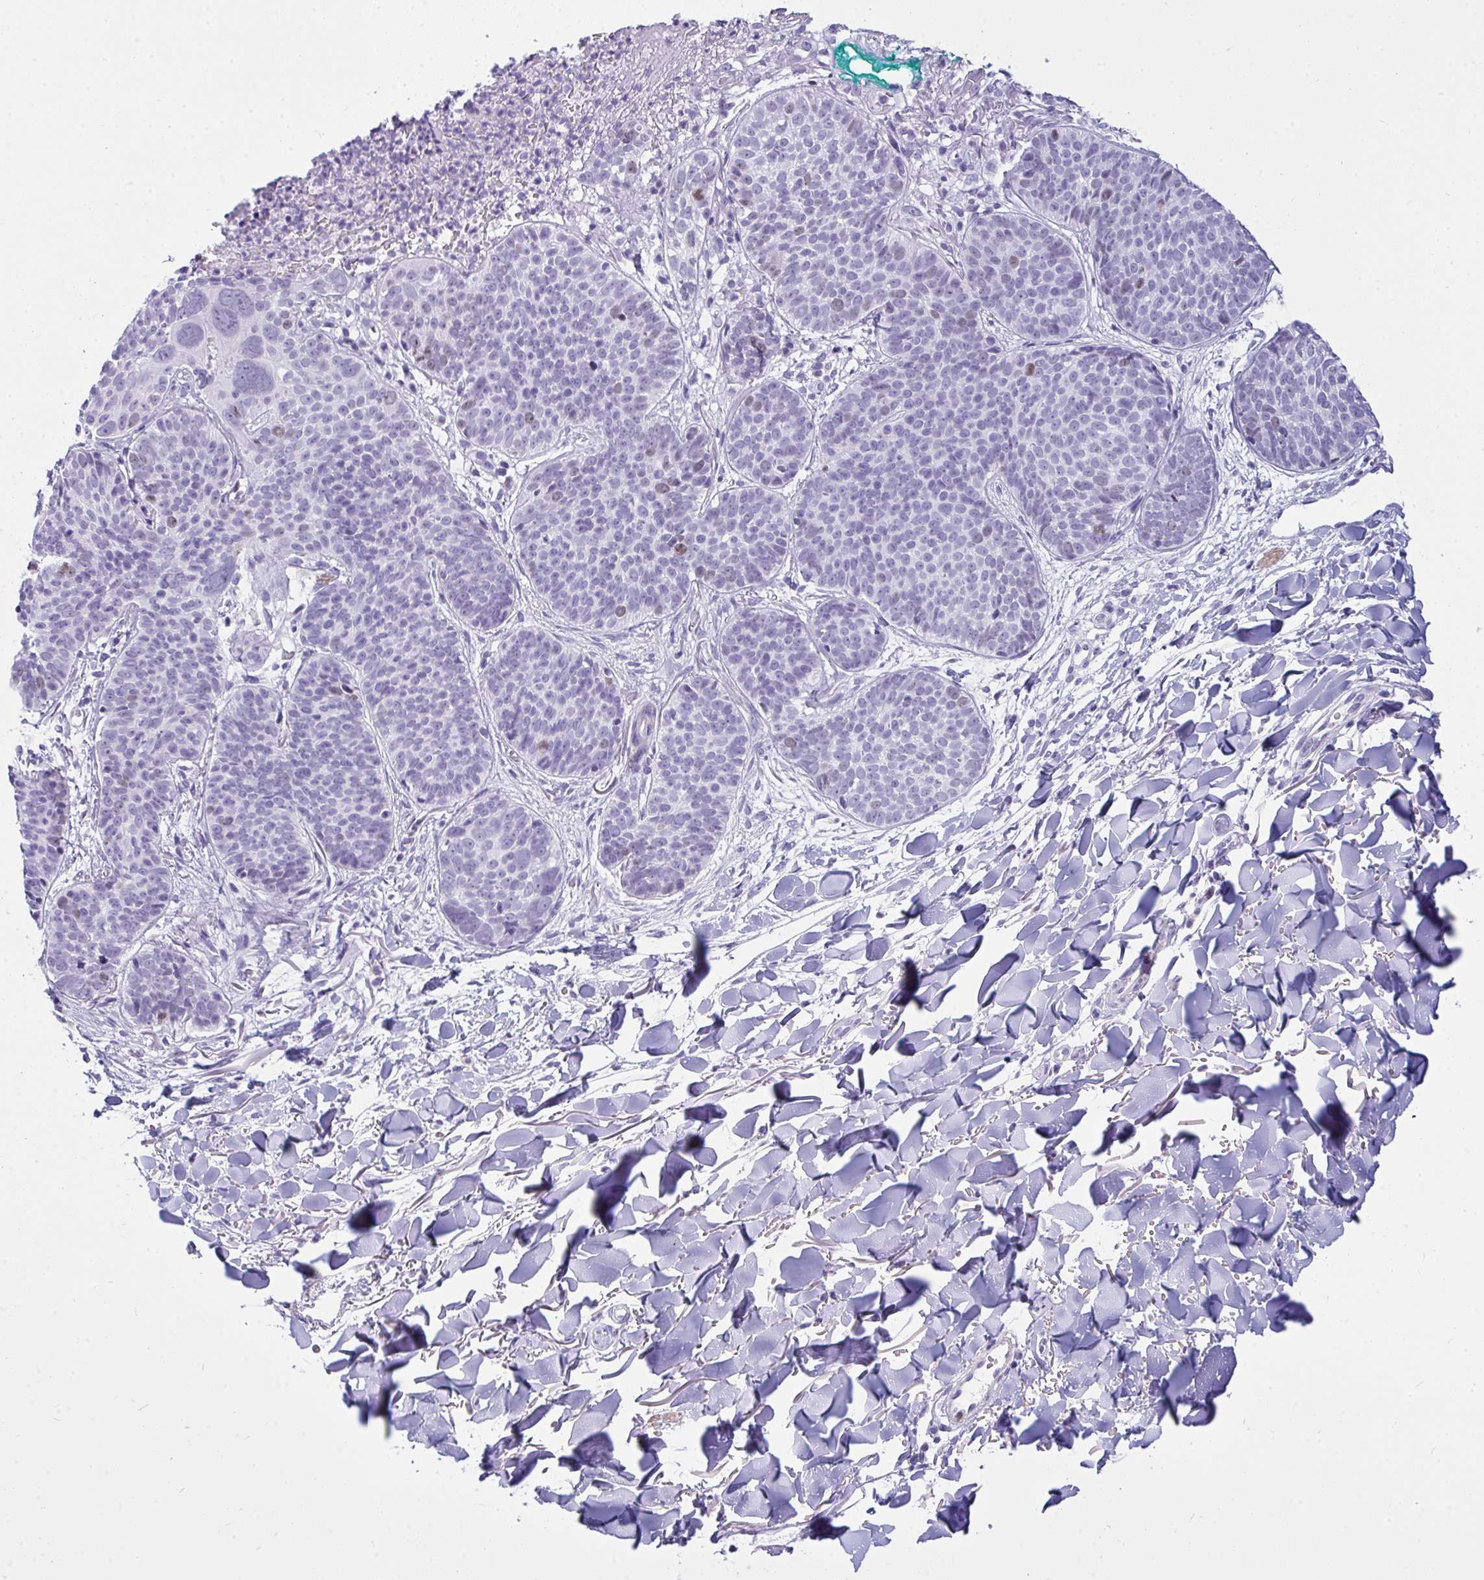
{"staining": {"intensity": "moderate", "quantity": "<25%", "location": "nuclear"}, "tissue": "skin cancer", "cell_type": "Tumor cells", "image_type": "cancer", "snomed": [{"axis": "morphology", "description": "Basal cell carcinoma"}, {"axis": "topography", "description": "Skin"}, {"axis": "topography", "description": "Skin of neck"}, {"axis": "topography", "description": "Skin of shoulder"}, {"axis": "topography", "description": "Skin of back"}], "caption": "This photomicrograph exhibits immunohistochemistry staining of skin cancer (basal cell carcinoma), with low moderate nuclear expression in approximately <25% of tumor cells.", "gene": "SUZ12", "patient": {"sex": "male", "age": 80}}